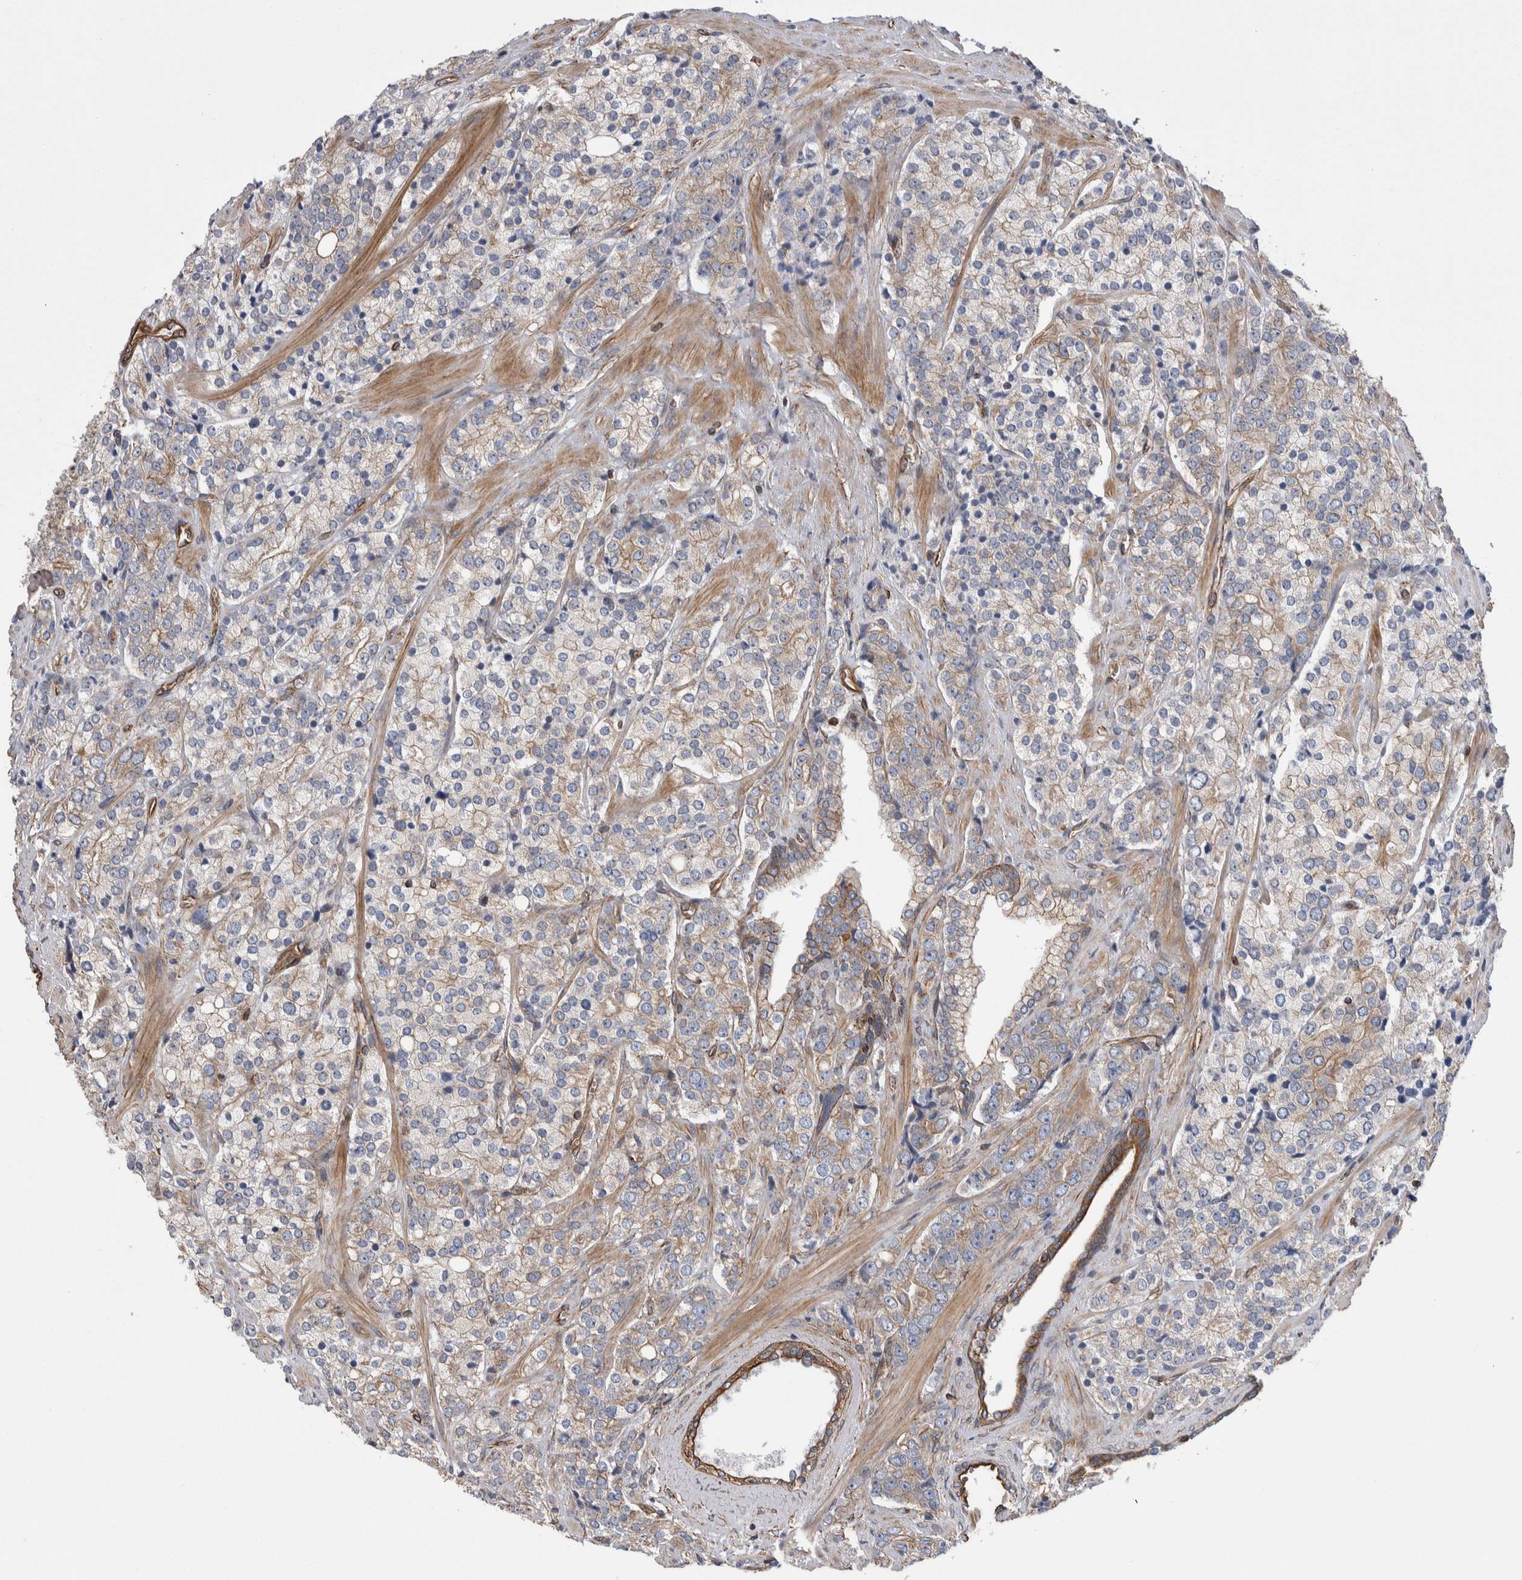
{"staining": {"intensity": "weak", "quantity": "25%-75%", "location": "cytoplasmic/membranous"}, "tissue": "prostate cancer", "cell_type": "Tumor cells", "image_type": "cancer", "snomed": [{"axis": "morphology", "description": "Adenocarcinoma, High grade"}, {"axis": "topography", "description": "Prostate"}], "caption": "Immunohistochemical staining of human prostate cancer reveals low levels of weak cytoplasmic/membranous protein staining in about 25%-75% of tumor cells.", "gene": "KIF12", "patient": {"sex": "male", "age": 71}}